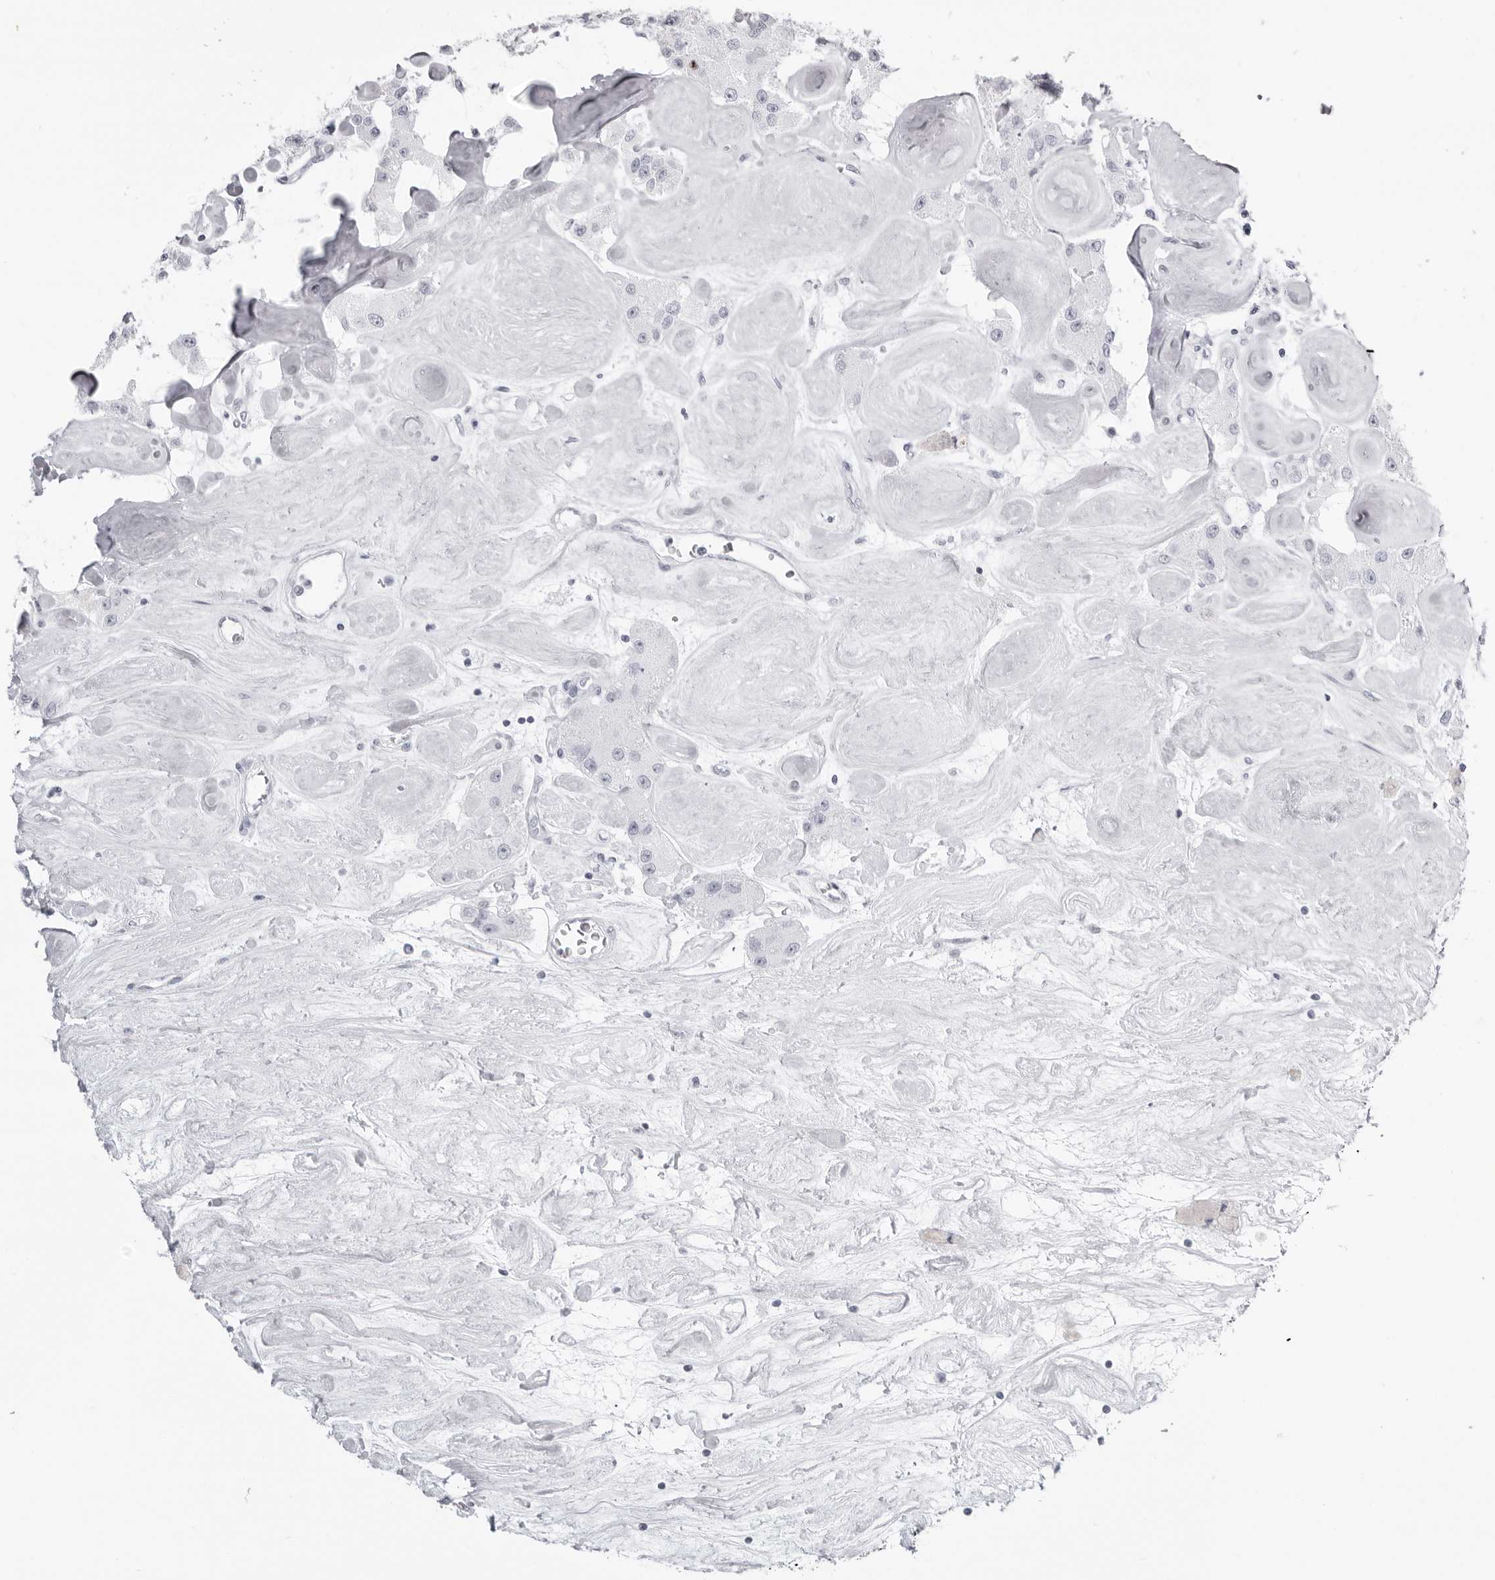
{"staining": {"intensity": "negative", "quantity": "none", "location": "none"}, "tissue": "carcinoid", "cell_type": "Tumor cells", "image_type": "cancer", "snomed": [{"axis": "morphology", "description": "Carcinoid, malignant, NOS"}, {"axis": "topography", "description": "Pancreas"}], "caption": "Protein analysis of carcinoid displays no significant staining in tumor cells.", "gene": "KLK9", "patient": {"sex": "male", "age": 41}}